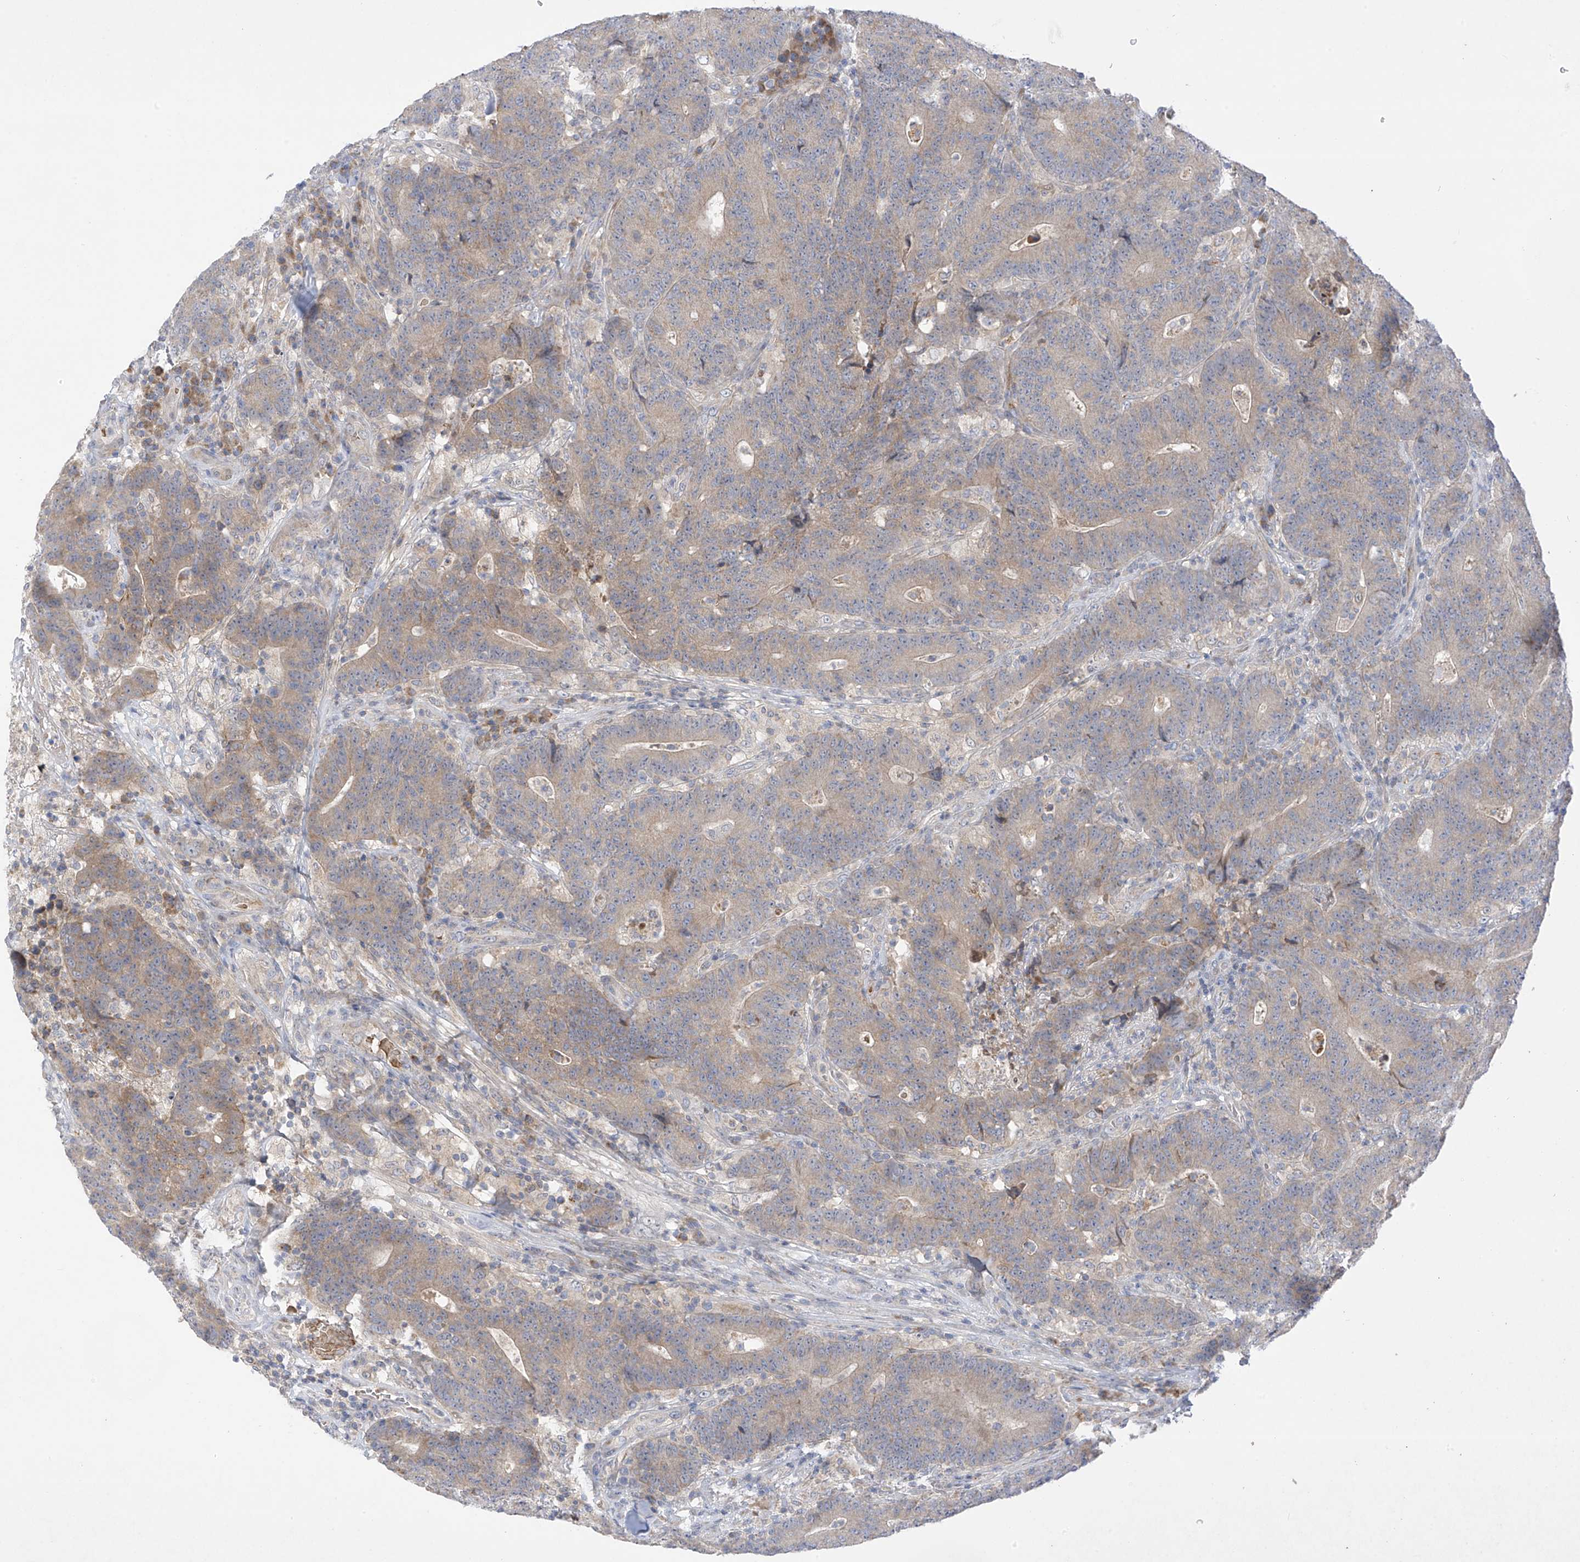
{"staining": {"intensity": "weak", "quantity": ">75%", "location": "cytoplasmic/membranous"}, "tissue": "colorectal cancer", "cell_type": "Tumor cells", "image_type": "cancer", "snomed": [{"axis": "morphology", "description": "Normal tissue, NOS"}, {"axis": "morphology", "description": "Adenocarcinoma, NOS"}, {"axis": "topography", "description": "Colon"}], "caption": "This is a photomicrograph of IHC staining of adenocarcinoma (colorectal), which shows weak expression in the cytoplasmic/membranous of tumor cells.", "gene": "METTL18", "patient": {"sex": "female", "age": 75}}